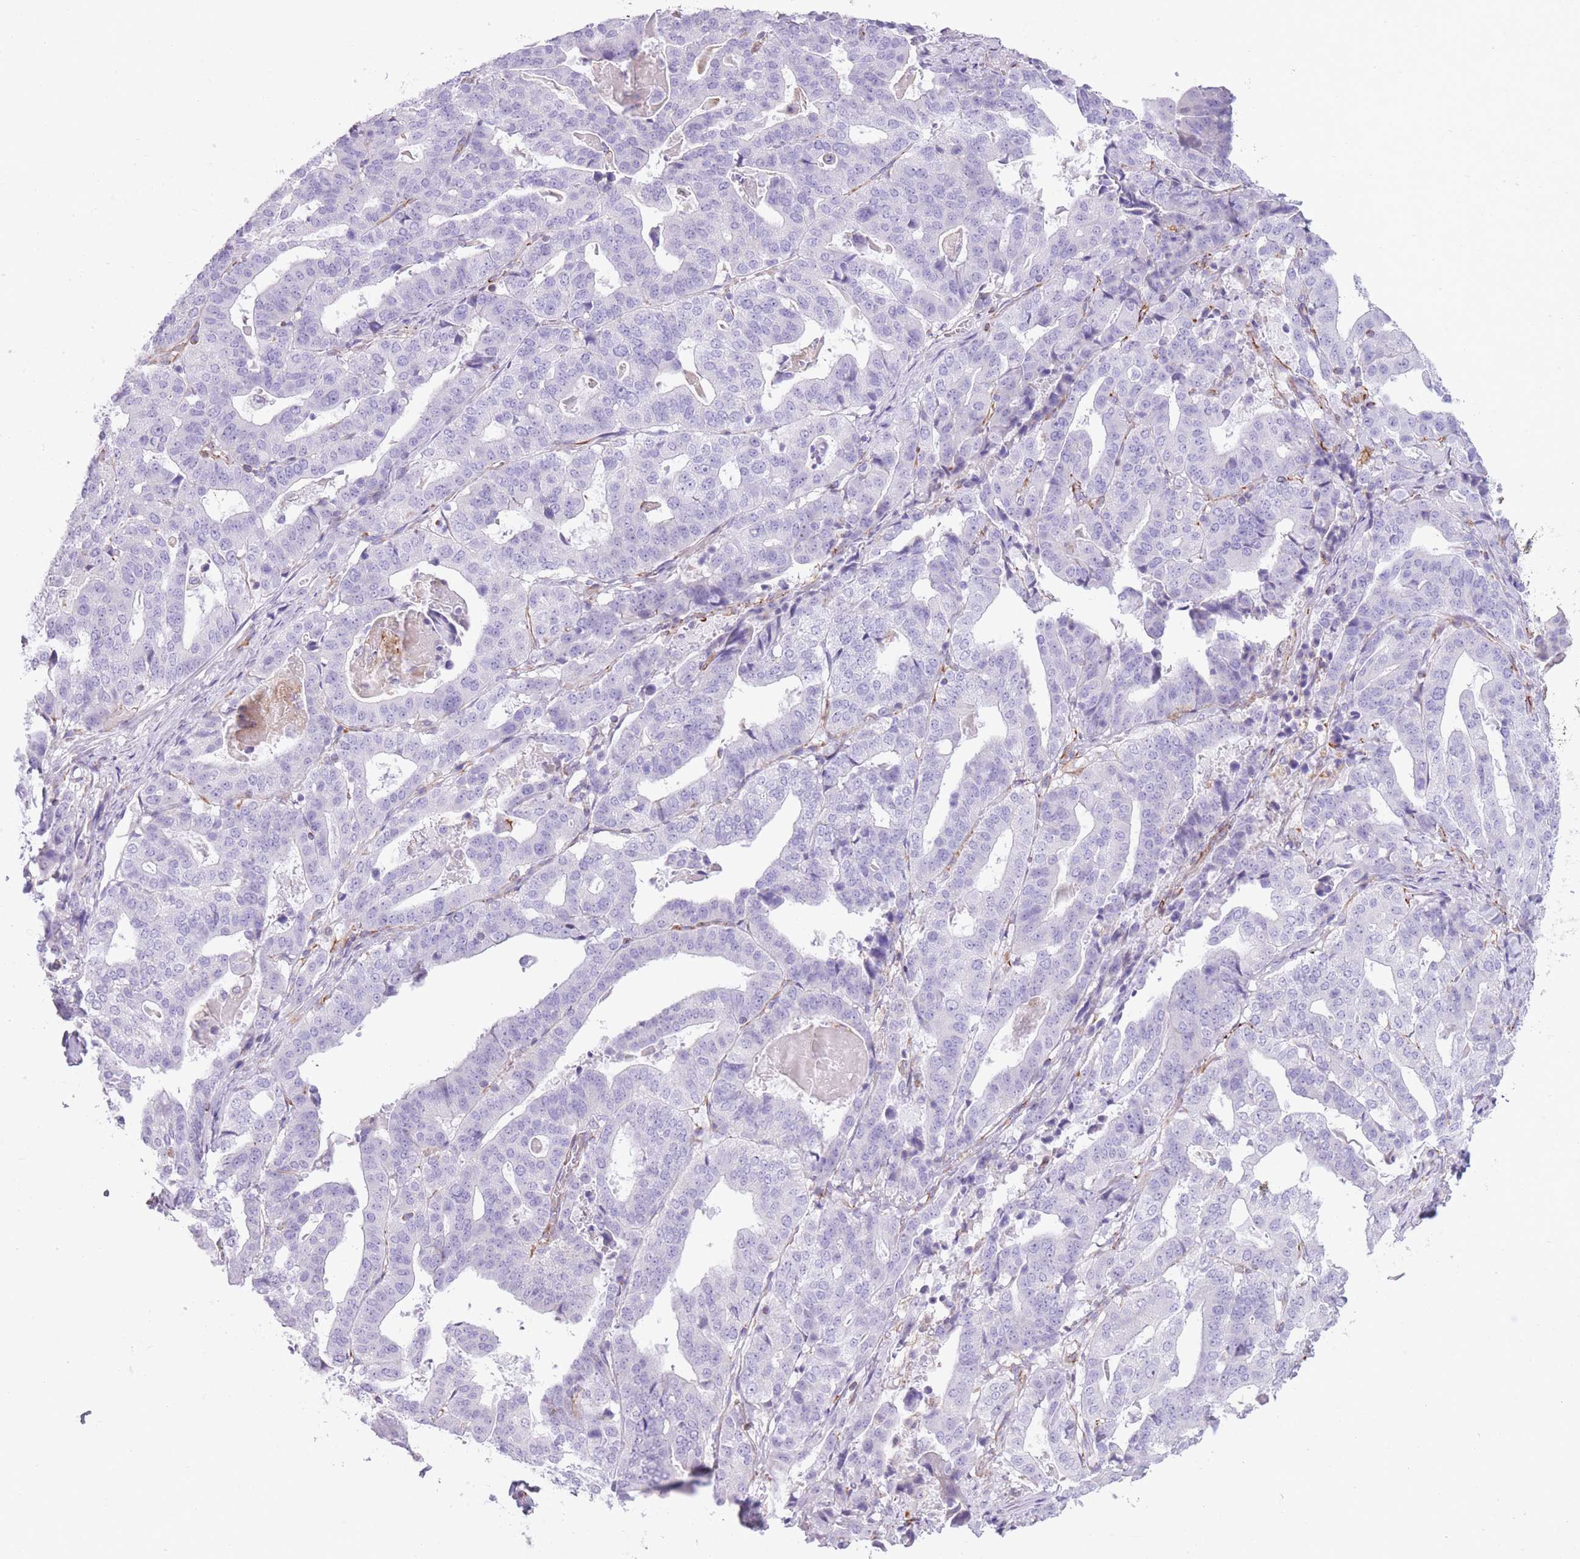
{"staining": {"intensity": "negative", "quantity": "none", "location": "none"}, "tissue": "stomach cancer", "cell_type": "Tumor cells", "image_type": "cancer", "snomed": [{"axis": "morphology", "description": "Adenocarcinoma, NOS"}, {"axis": "topography", "description": "Stomach"}], "caption": "The immunohistochemistry histopathology image has no significant expression in tumor cells of adenocarcinoma (stomach) tissue.", "gene": "PTCD1", "patient": {"sex": "male", "age": 48}}